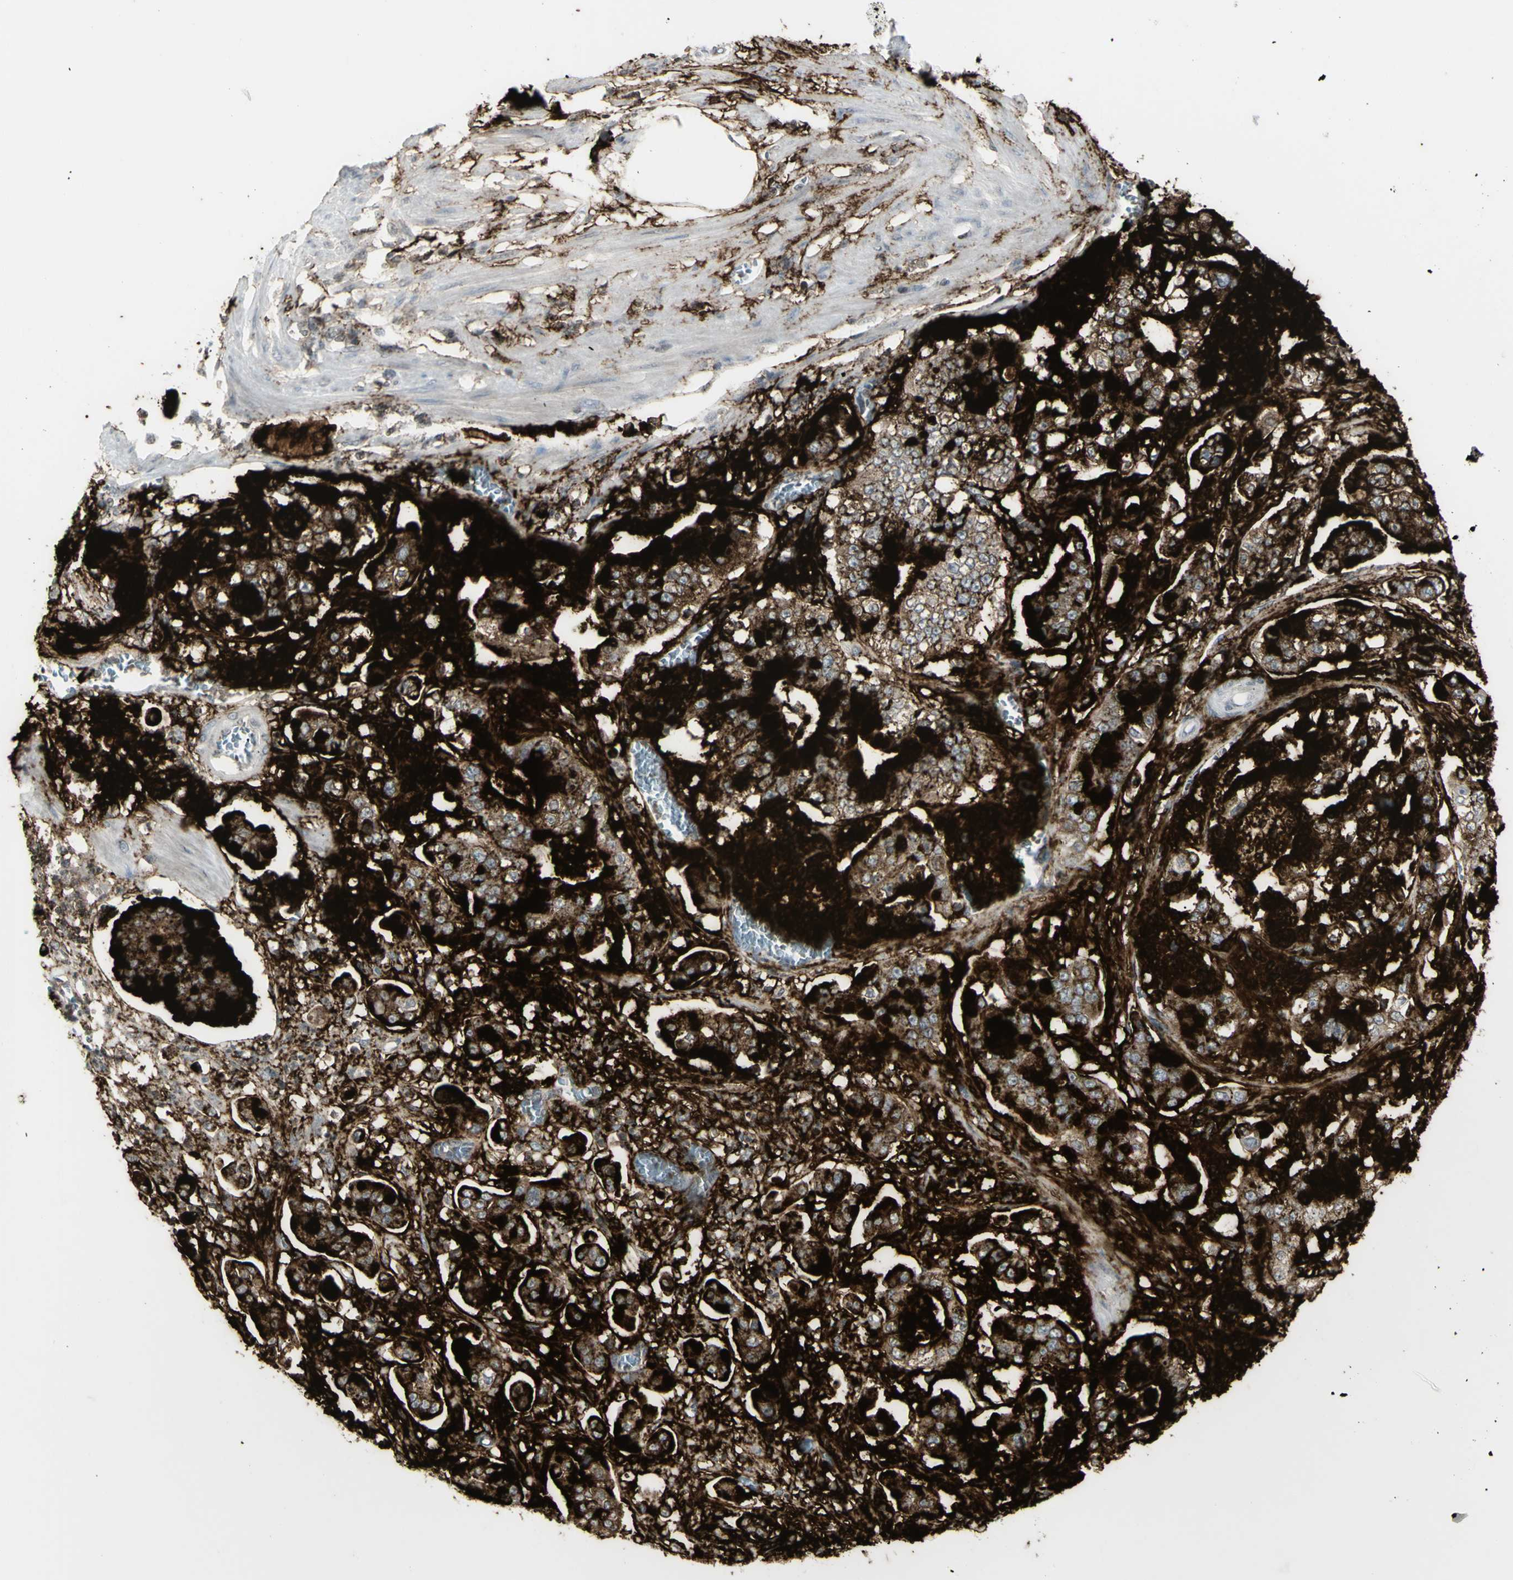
{"staining": {"intensity": "strong", "quantity": ">75%", "location": "cytoplasmic/membranous"}, "tissue": "stomach cancer", "cell_type": "Tumor cells", "image_type": "cancer", "snomed": [{"axis": "morphology", "description": "Adenocarcinoma, NOS"}, {"axis": "topography", "description": "Stomach"}], "caption": "Stomach adenocarcinoma stained for a protein exhibits strong cytoplasmic/membranous positivity in tumor cells. (DAB IHC, brown staining for protein, blue staining for nuclei).", "gene": "MUC5AC", "patient": {"sex": "male", "age": 76}}